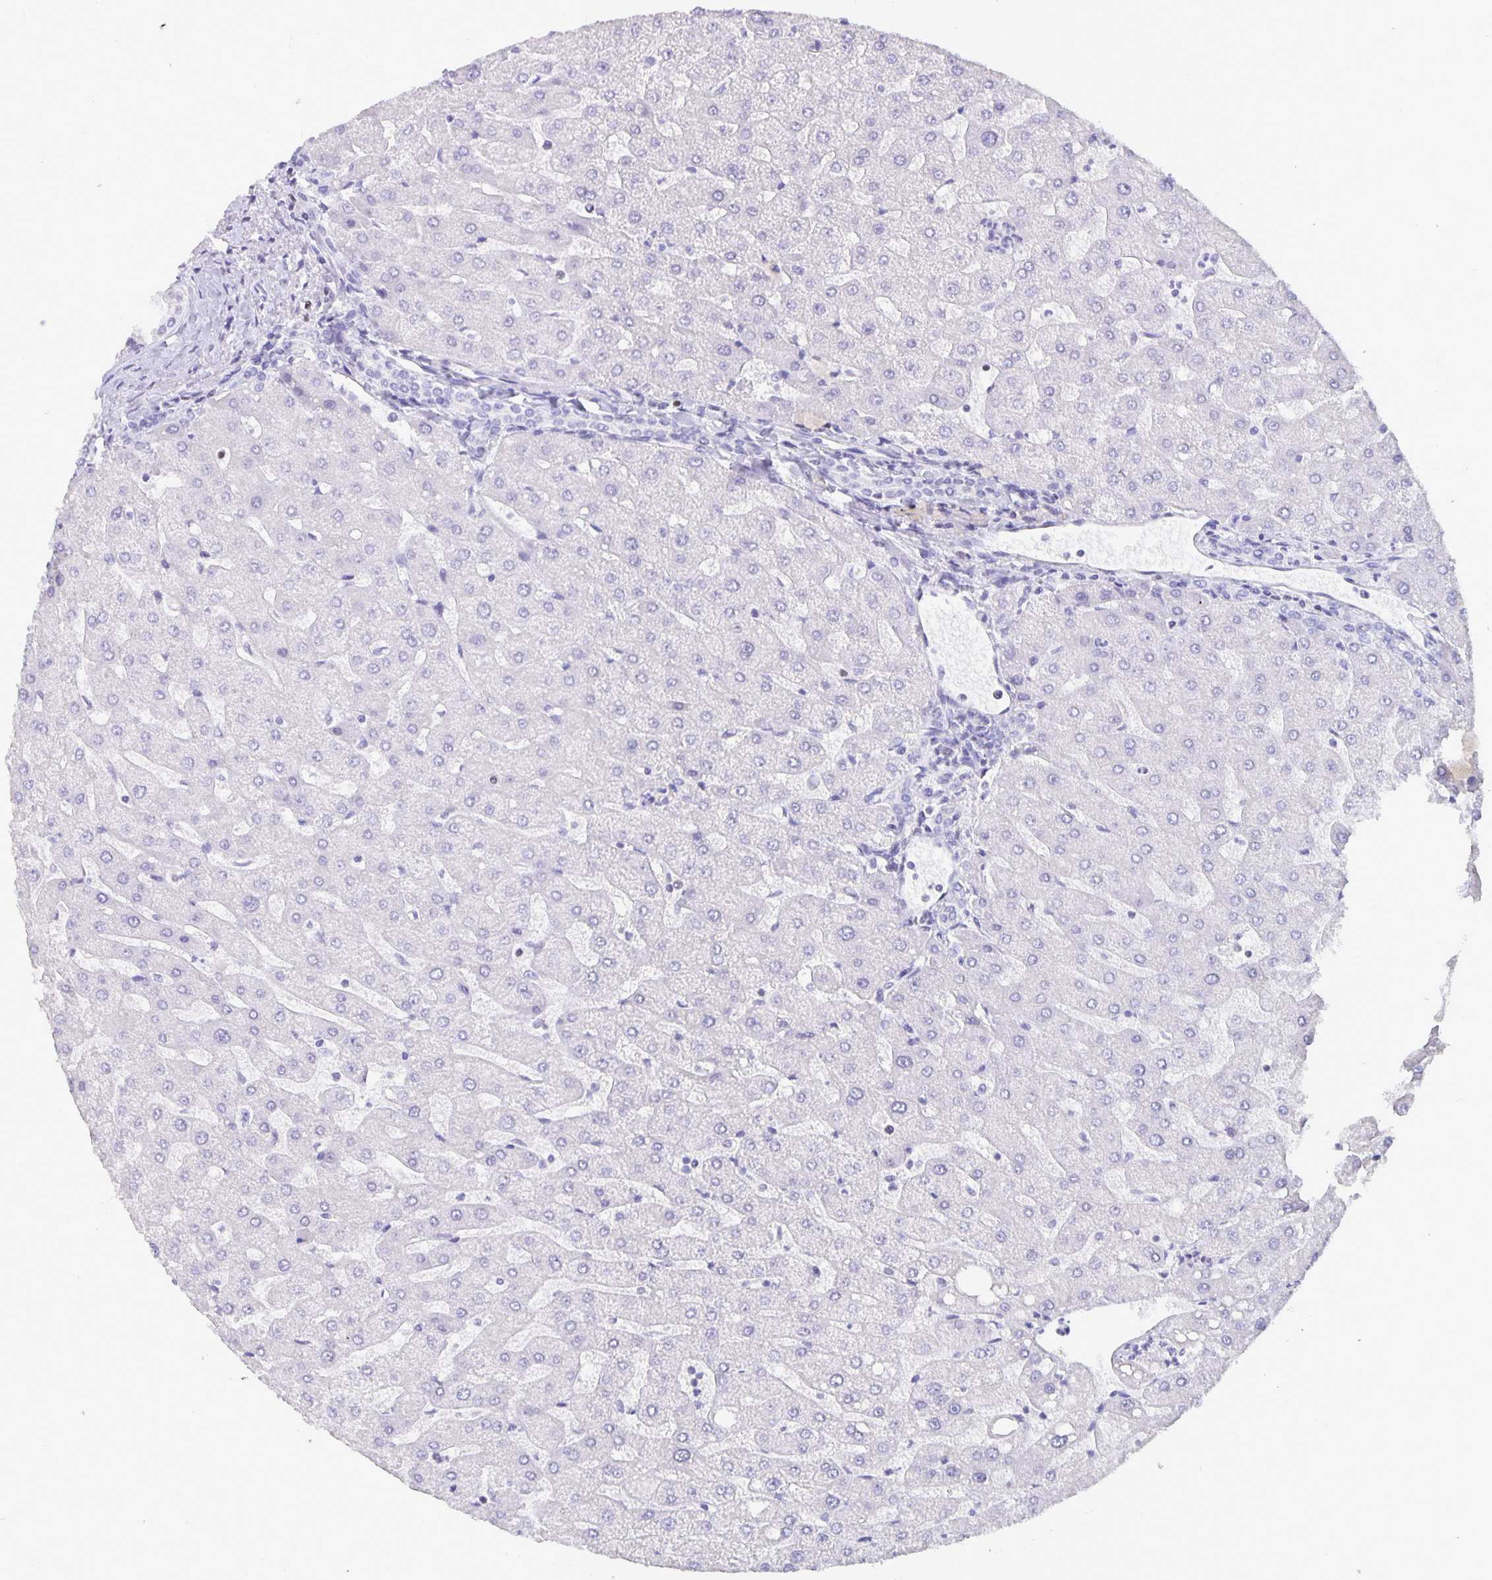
{"staining": {"intensity": "negative", "quantity": "none", "location": "none"}, "tissue": "liver", "cell_type": "Cholangiocytes", "image_type": "normal", "snomed": [{"axis": "morphology", "description": "Normal tissue, NOS"}, {"axis": "topography", "description": "Liver"}], "caption": "A high-resolution histopathology image shows immunohistochemistry staining of normal liver, which shows no significant staining in cholangiocytes.", "gene": "SATB2", "patient": {"sex": "male", "age": 67}}